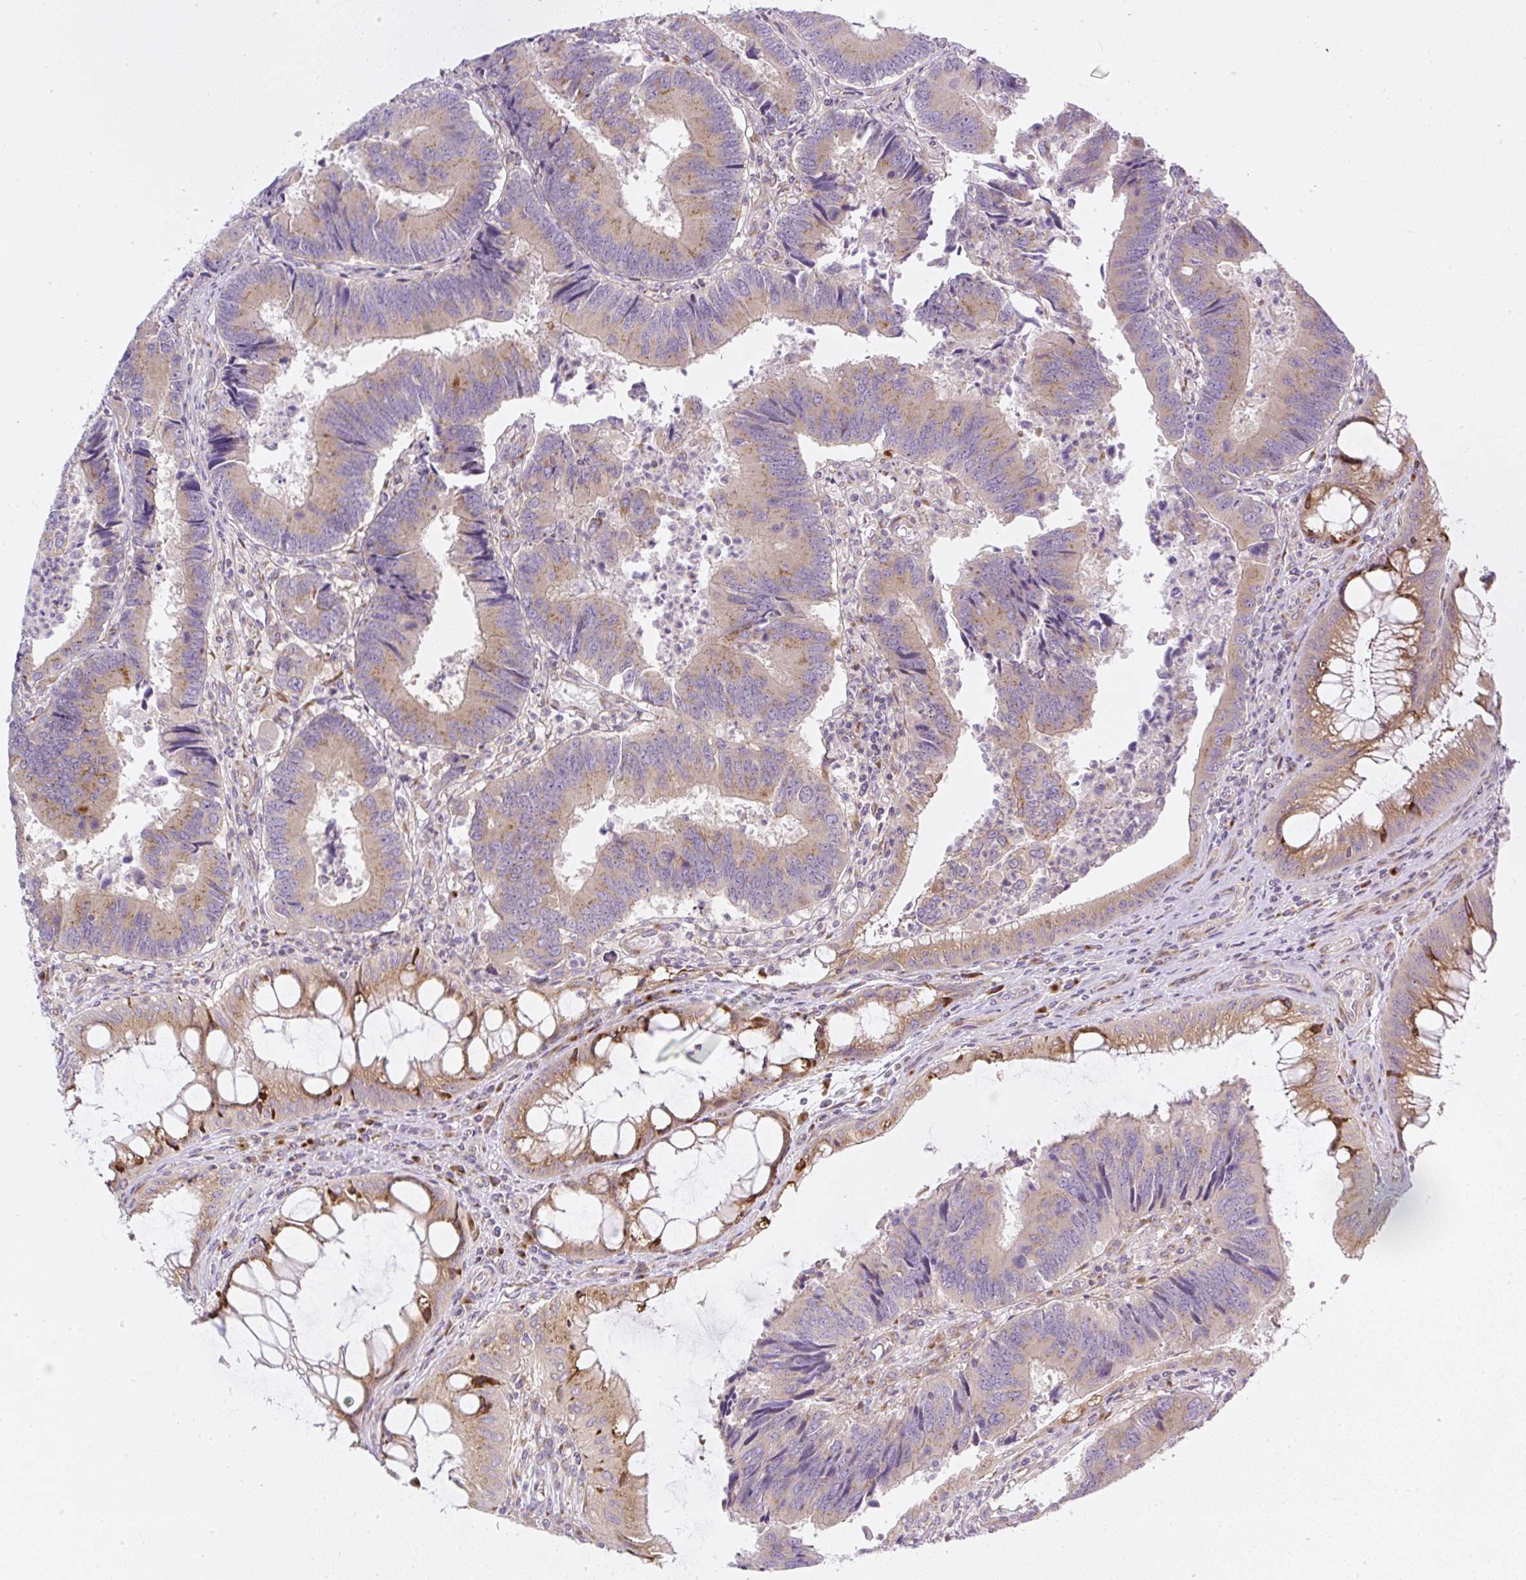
{"staining": {"intensity": "weak", "quantity": ">75%", "location": "cytoplasmic/membranous"}, "tissue": "colorectal cancer", "cell_type": "Tumor cells", "image_type": "cancer", "snomed": [{"axis": "morphology", "description": "Adenocarcinoma, NOS"}, {"axis": "topography", "description": "Colon"}], "caption": "Immunohistochemical staining of colorectal cancer (adenocarcinoma) demonstrates low levels of weak cytoplasmic/membranous protein staining in about >75% of tumor cells.", "gene": "MLX", "patient": {"sex": "female", "age": 67}}